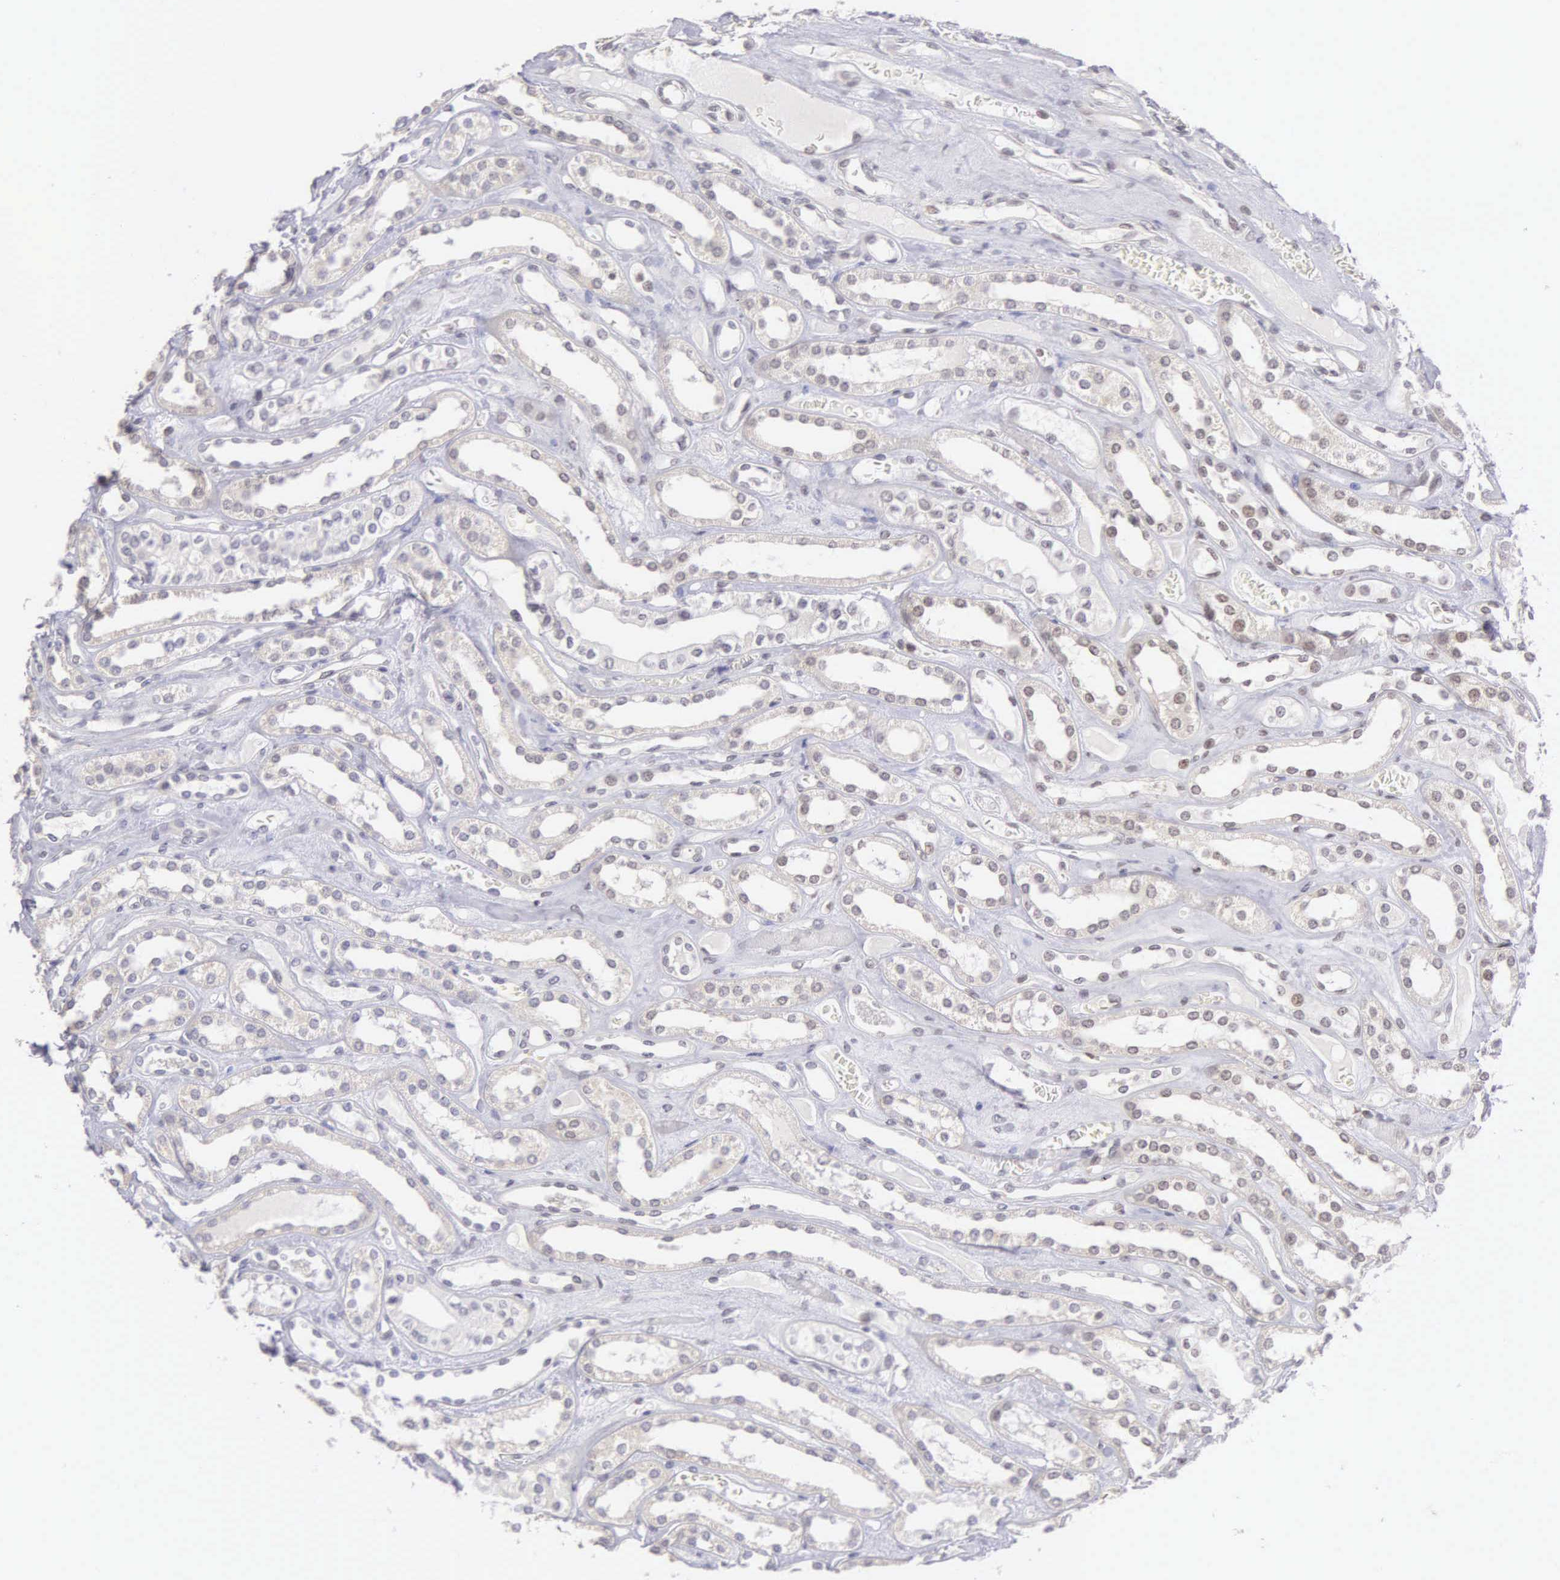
{"staining": {"intensity": "negative", "quantity": "none", "location": "none"}, "tissue": "kidney", "cell_type": "Cells in glomeruli", "image_type": "normal", "snomed": [{"axis": "morphology", "description": "Normal tissue, NOS"}, {"axis": "topography", "description": "Kidney"}], "caption": "Immunohistochemistry (IHC) histopathology image of benign kidney: kidney stained with DAB reveals no significant protein positivity in cells in glomeruli.", "gene": "BRD1", "patient": {"sex": "female", "age": 52}}